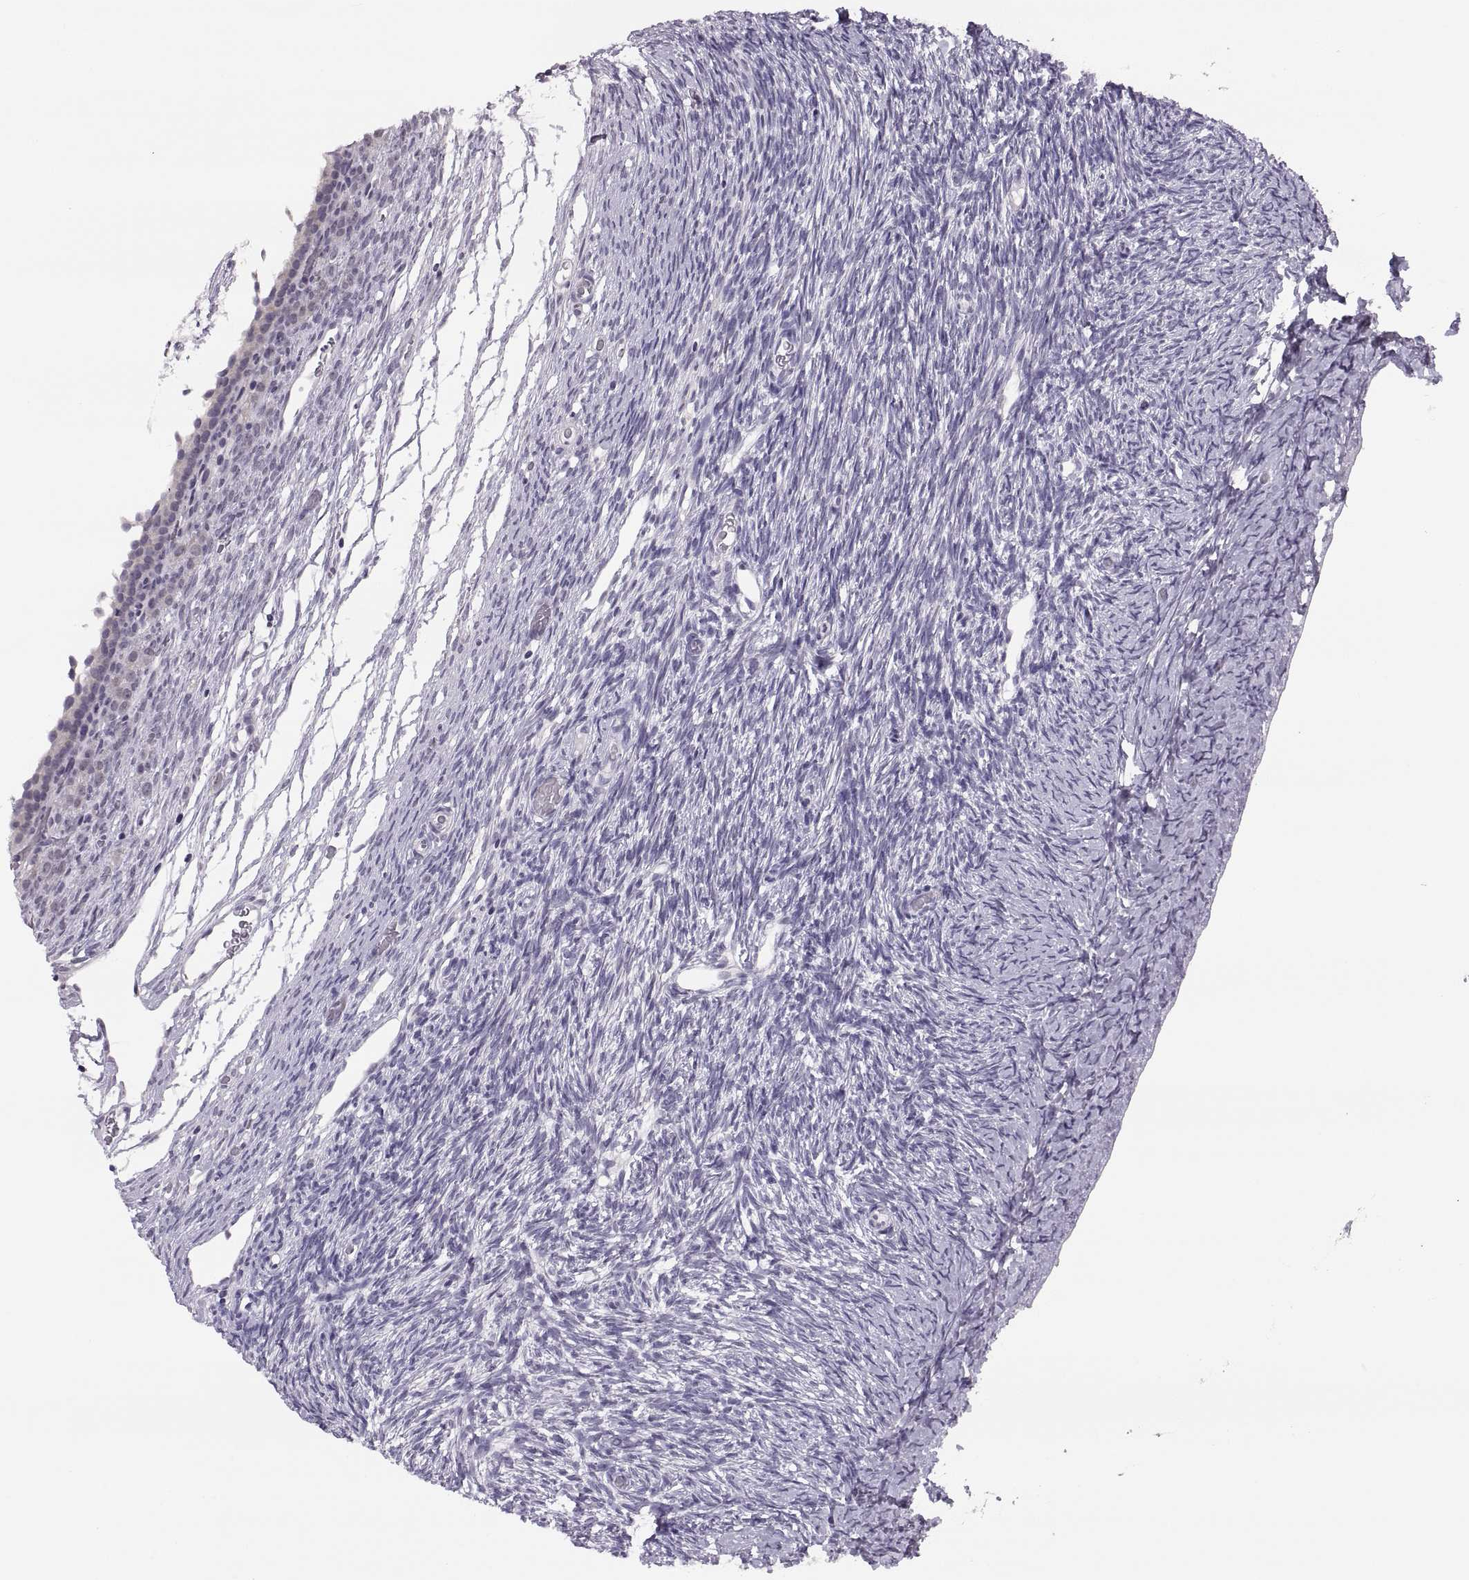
{"staining": {"intensity": "moderate", "quantity": ">75%", "location": "cytoplasmic/membranous"}, "tissue": "ovary", "cell_type": "Follicle cells", "image_type": "normal", "snomed": [{"axis": "morphology", "description": "Normal tissue, NOS"}, {"axis": "topography", "description": "Ovary"}], "caption": "Immunohistochemistry (IHC) micrograph of unremarkable ovary: human ovary stained using immunohistochemistry shows medium levels of moderate protein expression localized specifically in the cytoplasmic/membranous of follicle cells, appearing as a cytoplasmic/membranous brown color.", "gene": "ADH6", "patient": {"sex": "female", "age": 39}}